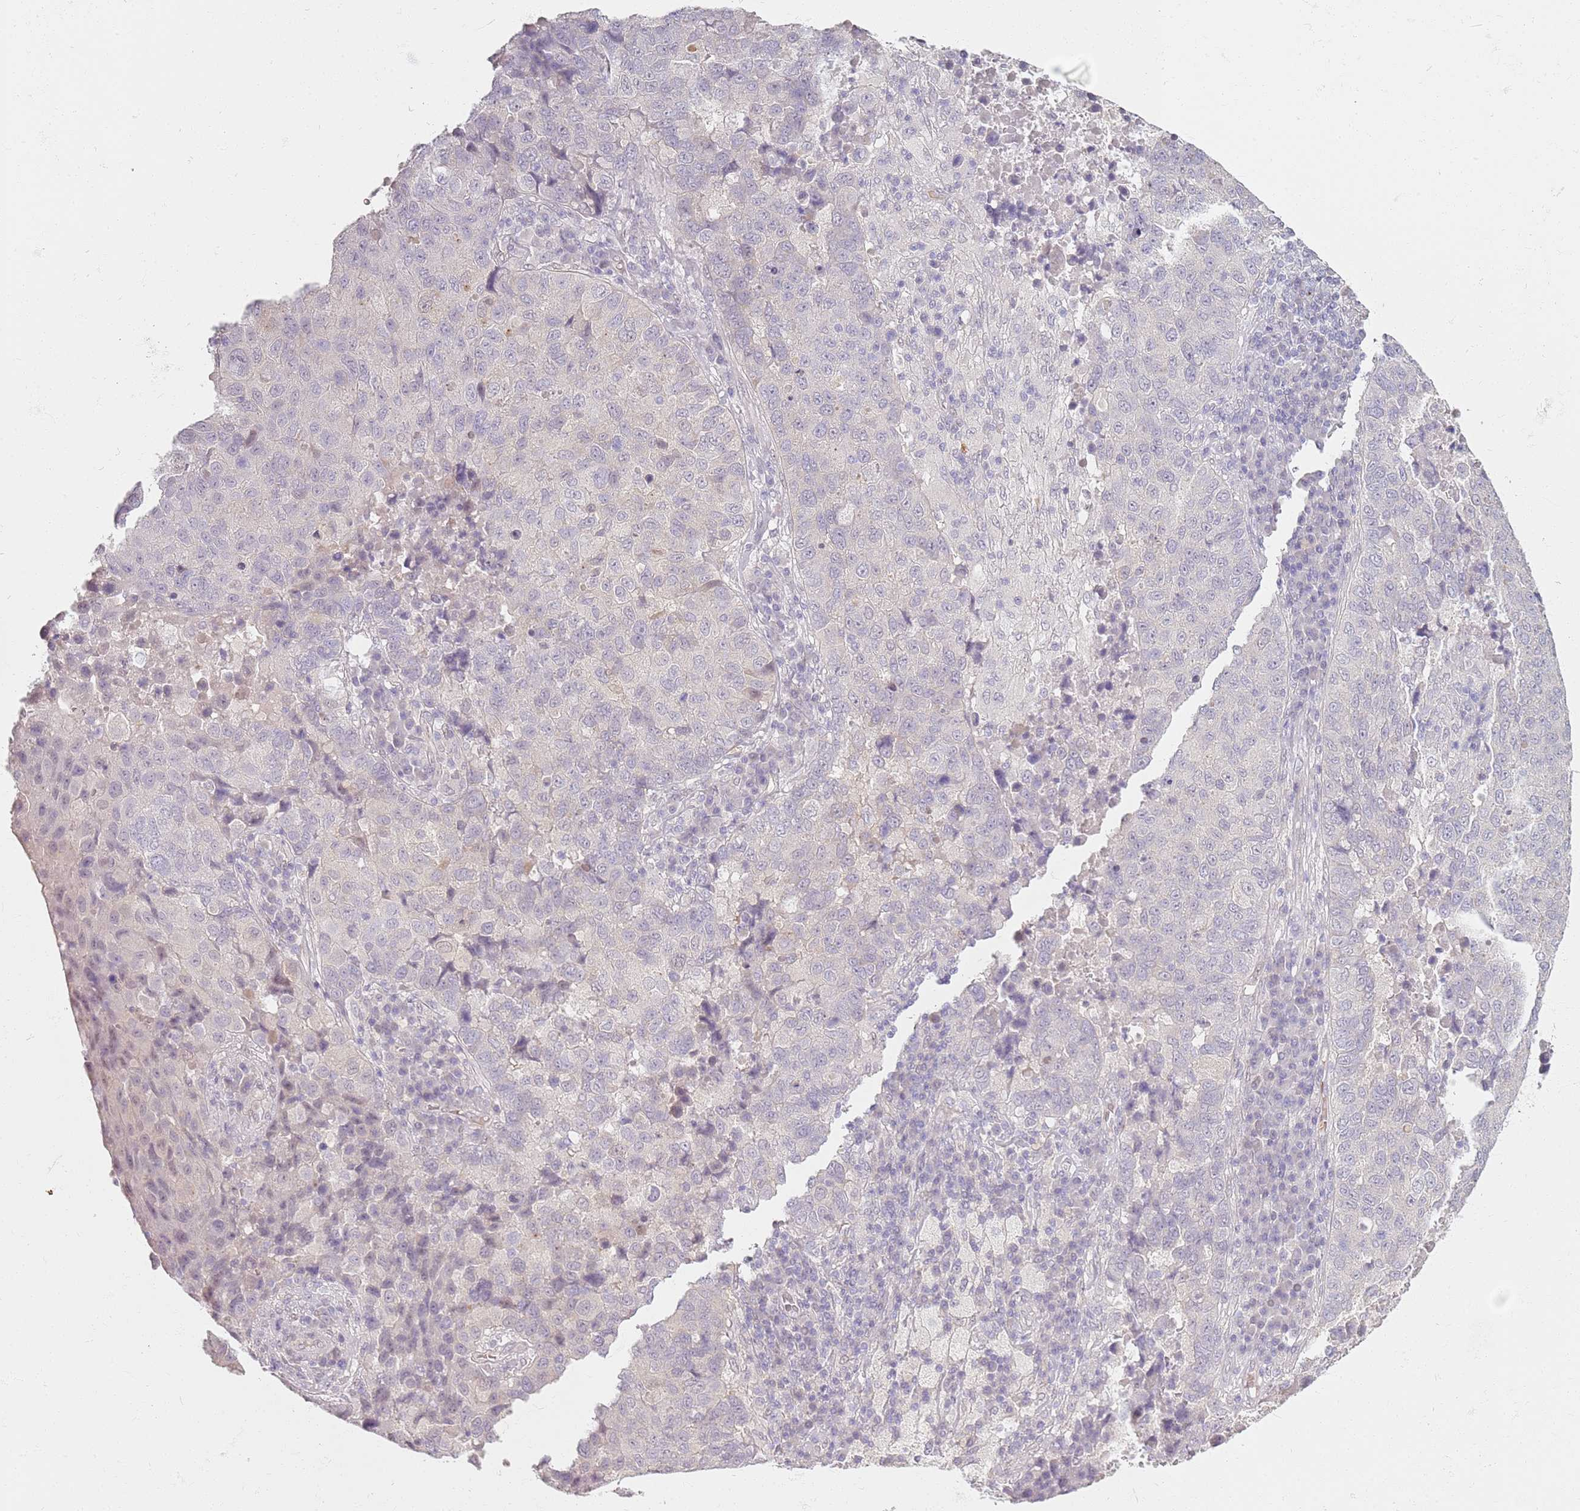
{"staining": {"intensity": "negative", "quantity": "none", "location": "none"}, "tissue": "lung cancer", "cell_type": "Tumor cells", "image_type": "cancer", "snomed": [{"axis": "morphology", "description": "Squamous cell carcinoma, NOS"}, {"axis": "topography", "description": "Lung"}], "caption": "Immunohistochemistry (IHC) photomicrograph of neoplastic tissue: squamous cell carcinoma (lung) stained with DAB (3,3'-diaminobenzidine) reveals no significant protein expression in tumor cells.", "gene": "CD40LG", "patient": {"sex": "male", "age": 73}}